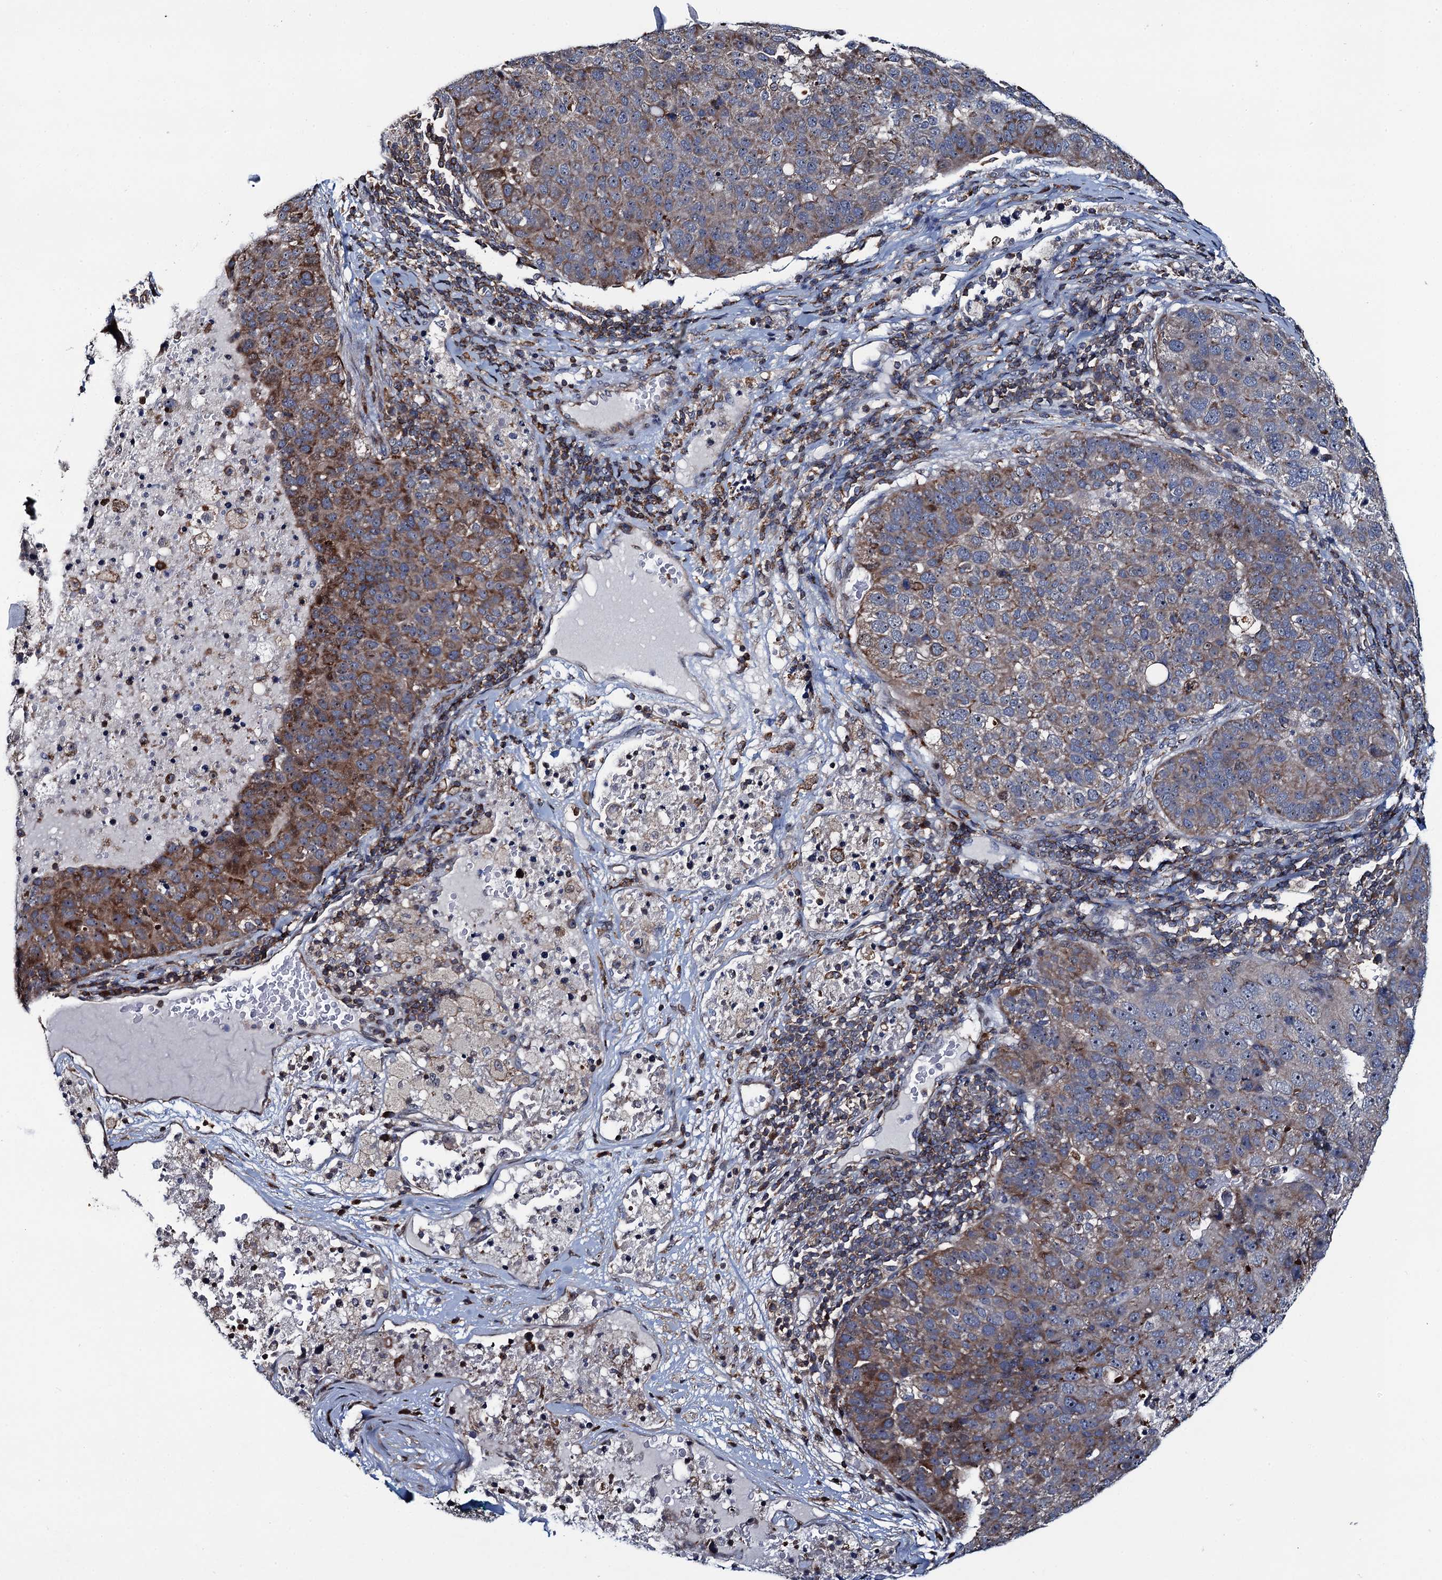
{"staining": {"intensity": "moderate", "quantity": "25%-75%", "location": "cytoplasmic/membranous"}, "tissue": "pancreatic cancer", "cell_type": "Tumor cells", "image_type": "cancer", "snomed": [{"axis": "morphology", "description": "Adenocarcinoma, NOS"}, {"axis": "topography", "description": "Pancreas"}], "caption": "DAB immunohistochemical staining of human pancreatic adenocarcinoma displays moderate cytoplasmic/membranous protein expression in about 25%-75% of tumor cells. Ihc stains the protein of interest in brown and the nuclei are stained blue.", "gene": "CCDC102A", "patient": {"sex": "female", "age": 61}}